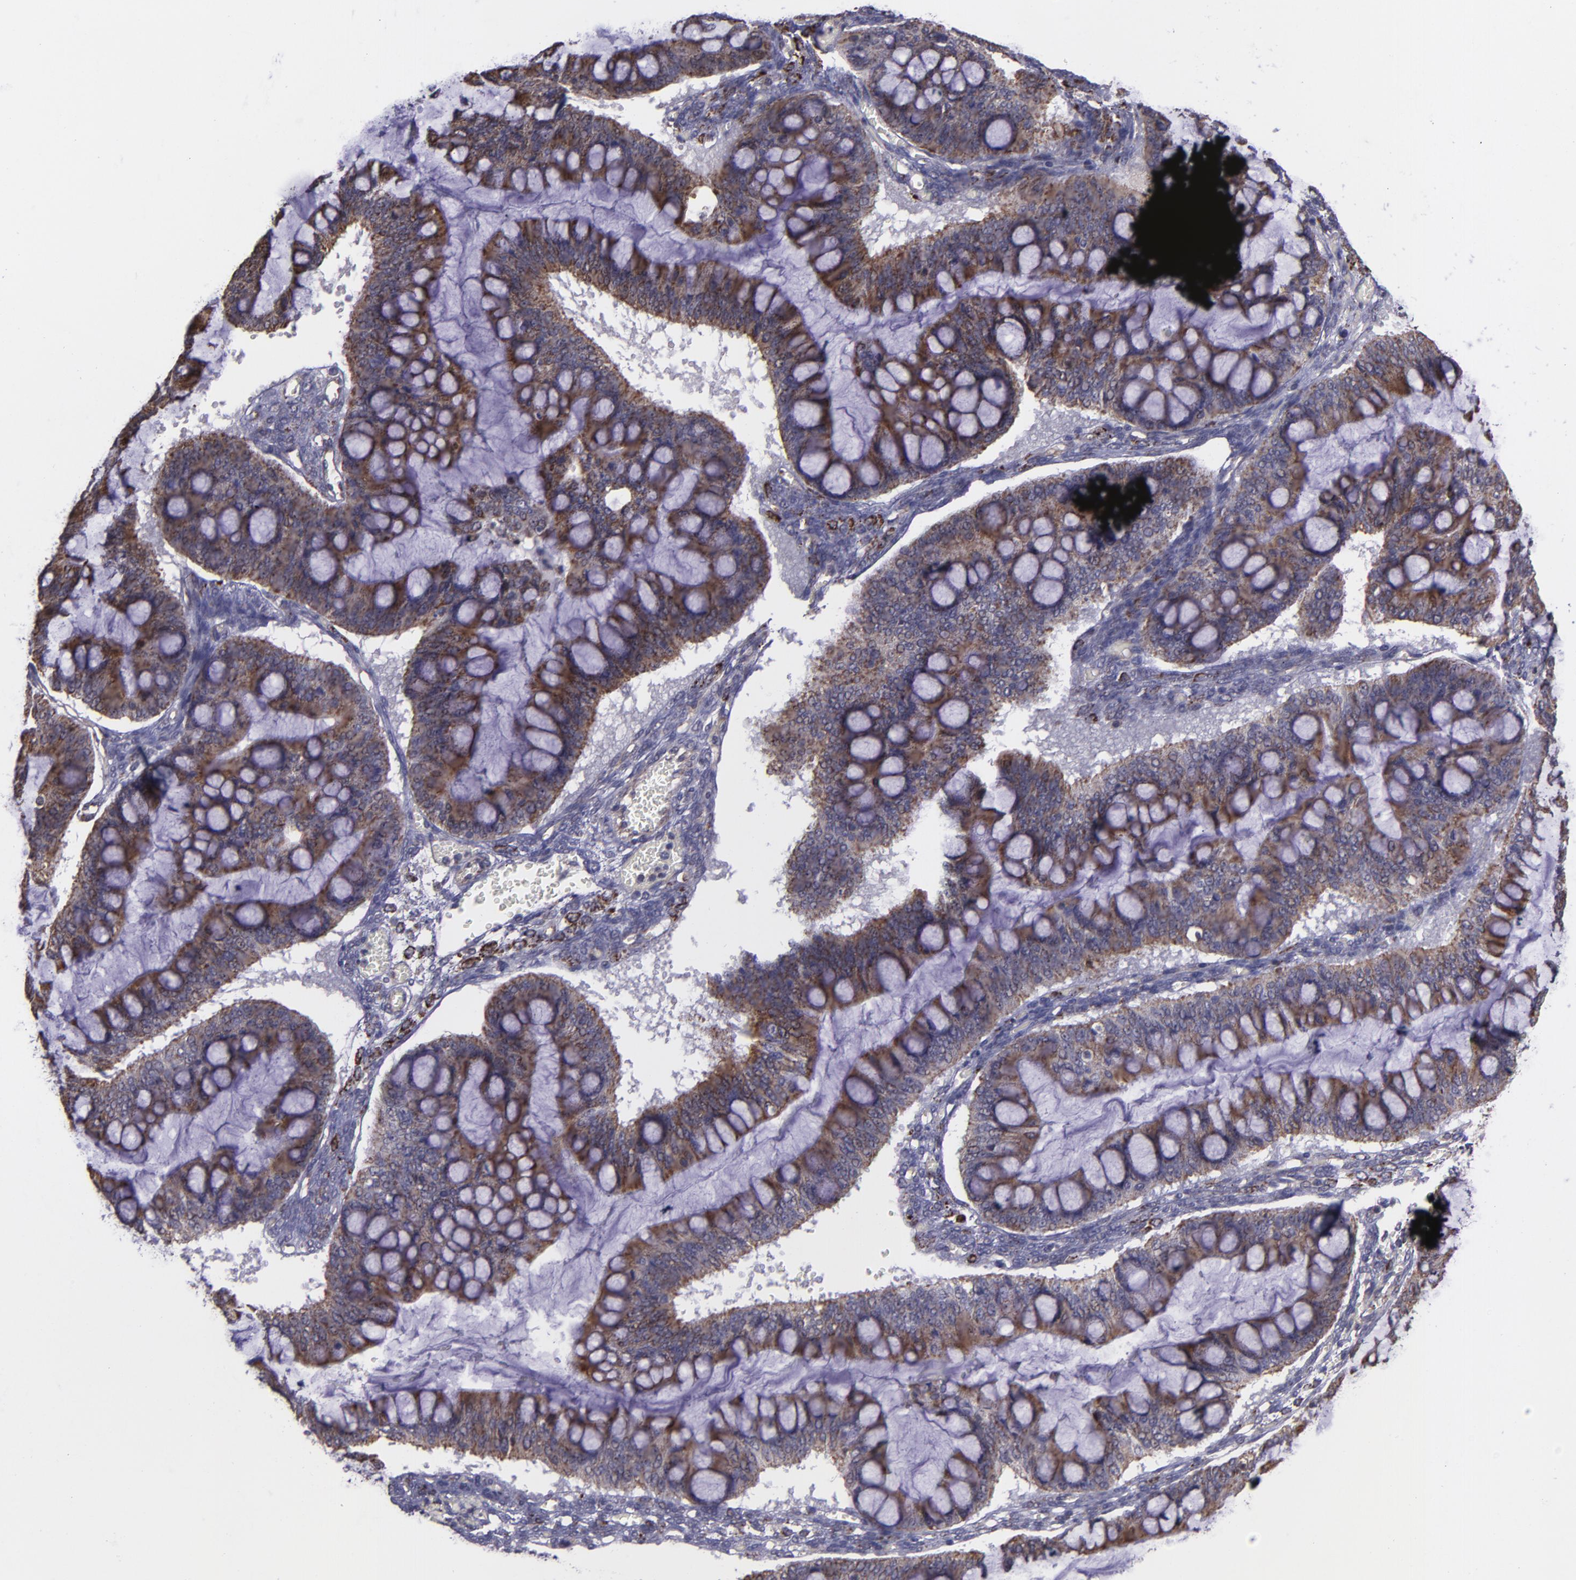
{"staining": {"intensity": "moderate", "quantity": ">75%", "location": "cytoplasmic/membranous"}, "tissue": "ovarian cancer", "cell_type": "Tumor cells", "image_type": "cancer", "snomed": [{"axis": "morphology", "description": "Cystadenocarcinoma, mucinous, NOS"}, {"axis": "topography", "description": "Ovary"}], "caption": "Tumor cells demonstrate moderate cytoplasmic/membranous staining in approximately >75% of cells in ovarian cancer (mucinous cystadenocarcinoma).", "gene": "LONP1", "patient": {"sex": "female", "age": 73}}